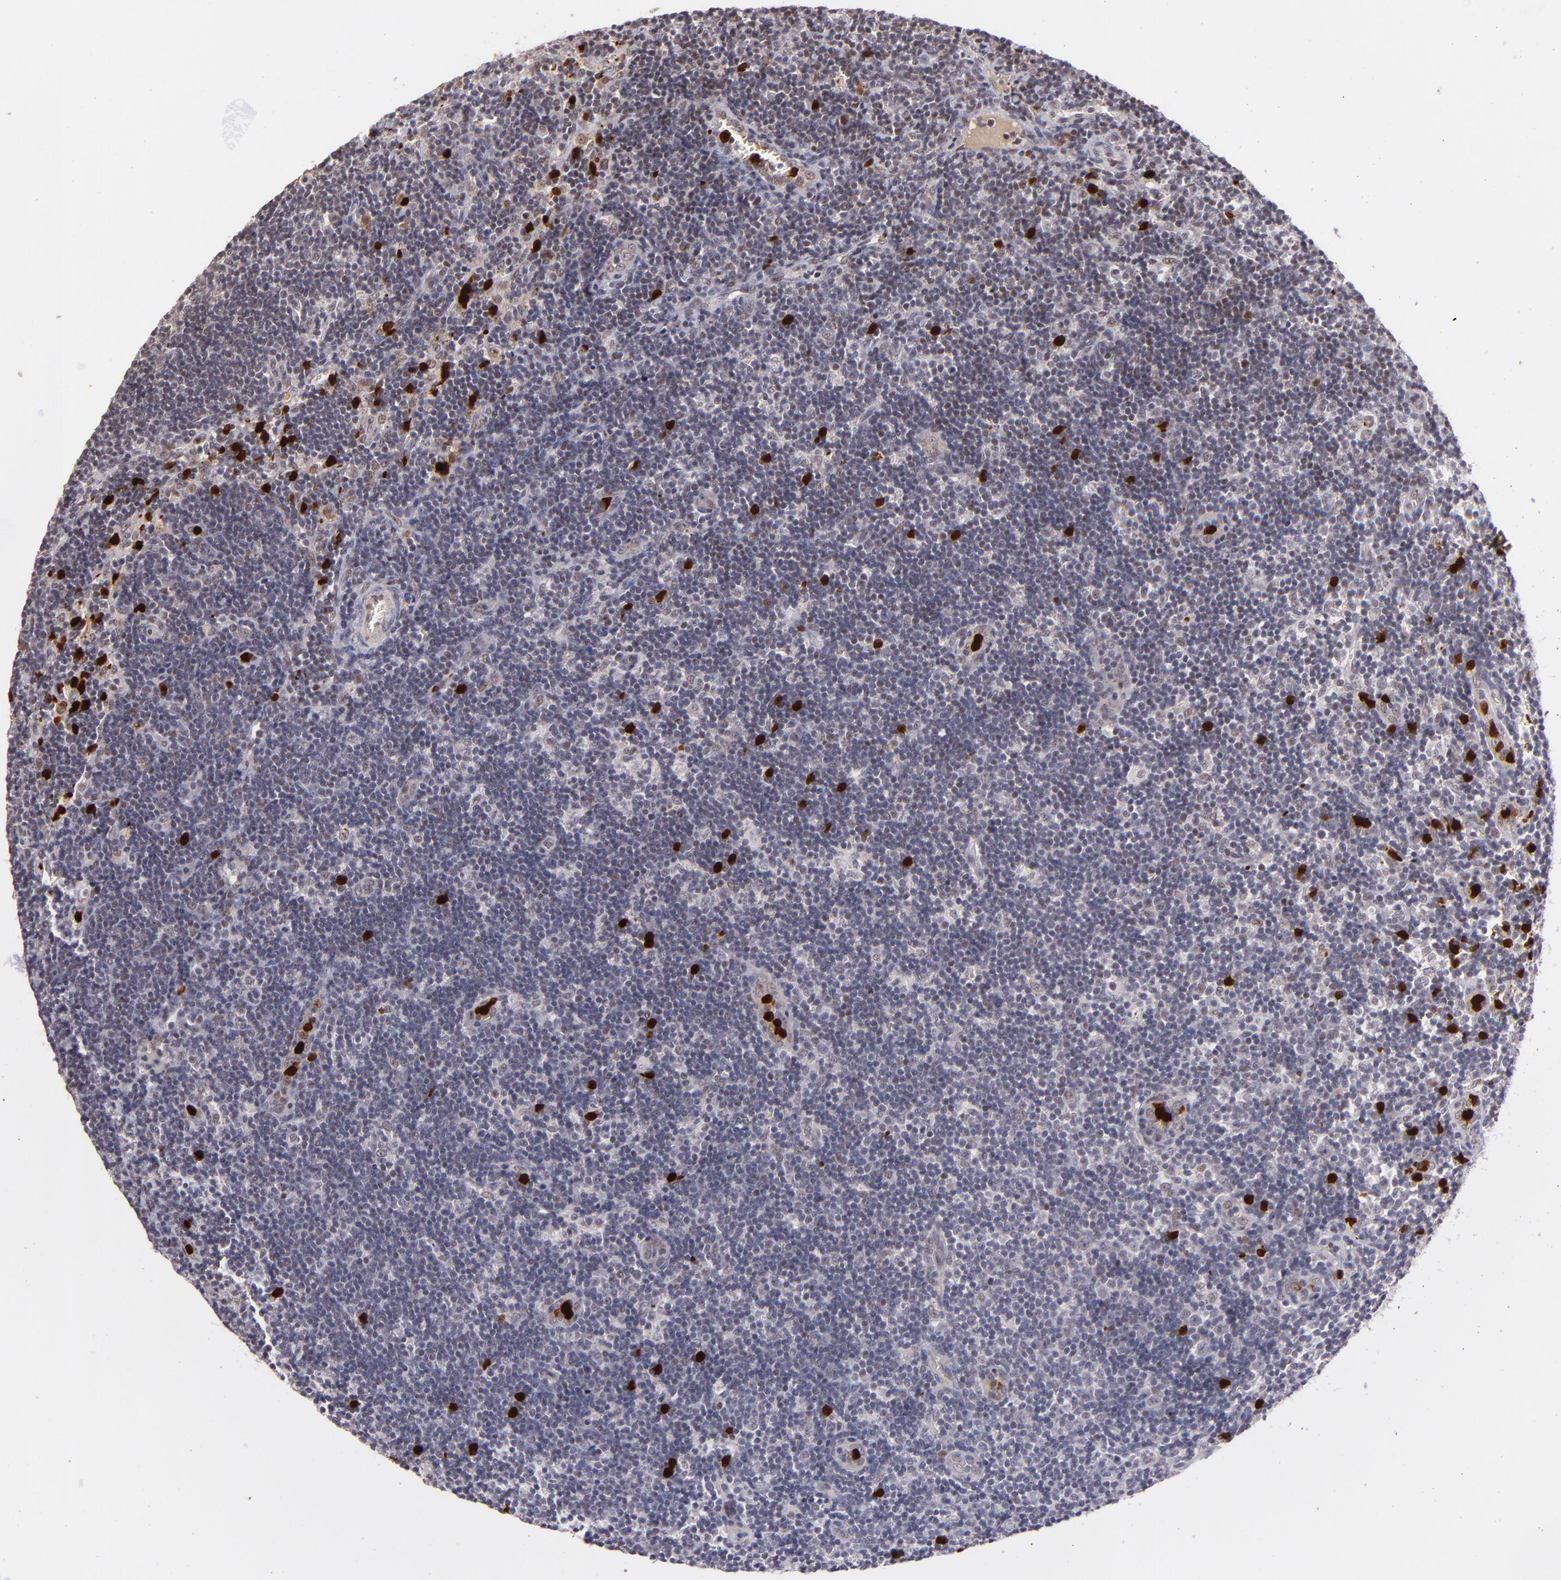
{"staining": {"intensity": "moderate", "quantity": "<25%", "location": "nuclear"}, "tissue": "lymph node", "cell_type": "Germinal center cells", "image_type": "normal", "snomed": [{"axis": "morphology", "description": "Normal tissue, NOS"}, {"axis": "morphology", "description": "Inflammation, NOS"}, {"axis": "topography", "description": "Lymph node"}, {"axis": "topography", "description": "Salivary gland"}], "caption": "Protein analysis of benign lymph node exhibits moderate nuclear staining in about <25% of germinal center cells.", "gene": "RXRG", "patient": {"sex": "male", "age": 3}}